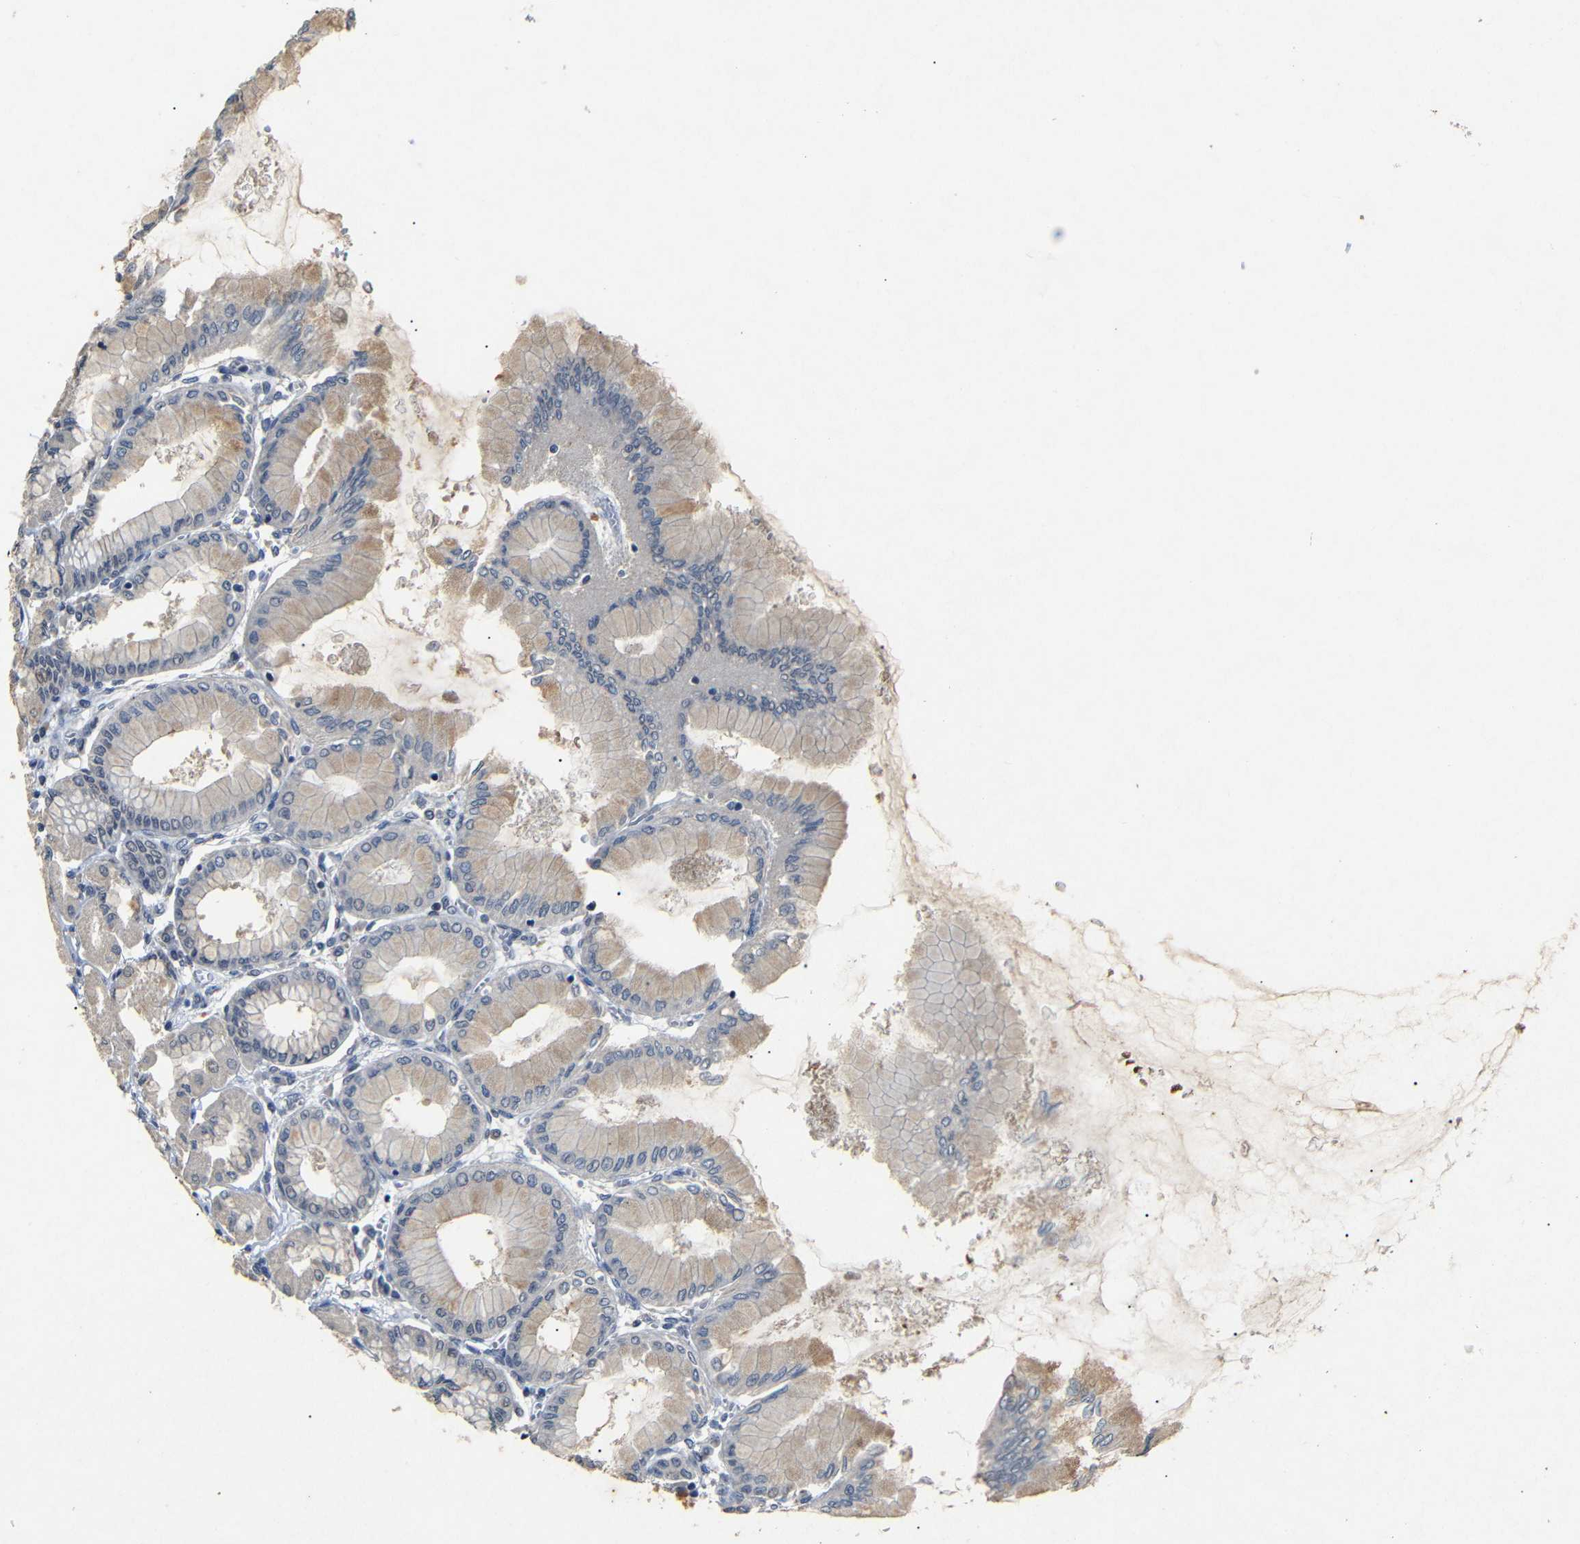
{"staining": {"intensity": "strong", "quantity": "25%-75%", "location": "nuclear"}, "tissue": "stomach", "cell_type": "Glandular cells", "image_type": "normal", "snomed": [{"axis": "morphology", "description": "Normal tissue, NOS"}, {"axis": "topography", "description": "Stomach, upper"}], "caption": "High-magnification brightfield microscopy of unremarkable stomach stained with DAB (brown) and counterstained with hematoxylin (blue). glandular cells exhibit strong nuclear expression is present in about25%-75% of cells. (IHC, brightfield microscopy, high magnification).", "gene": "PARN", "patient": {"sex": "female", "age": 56}}